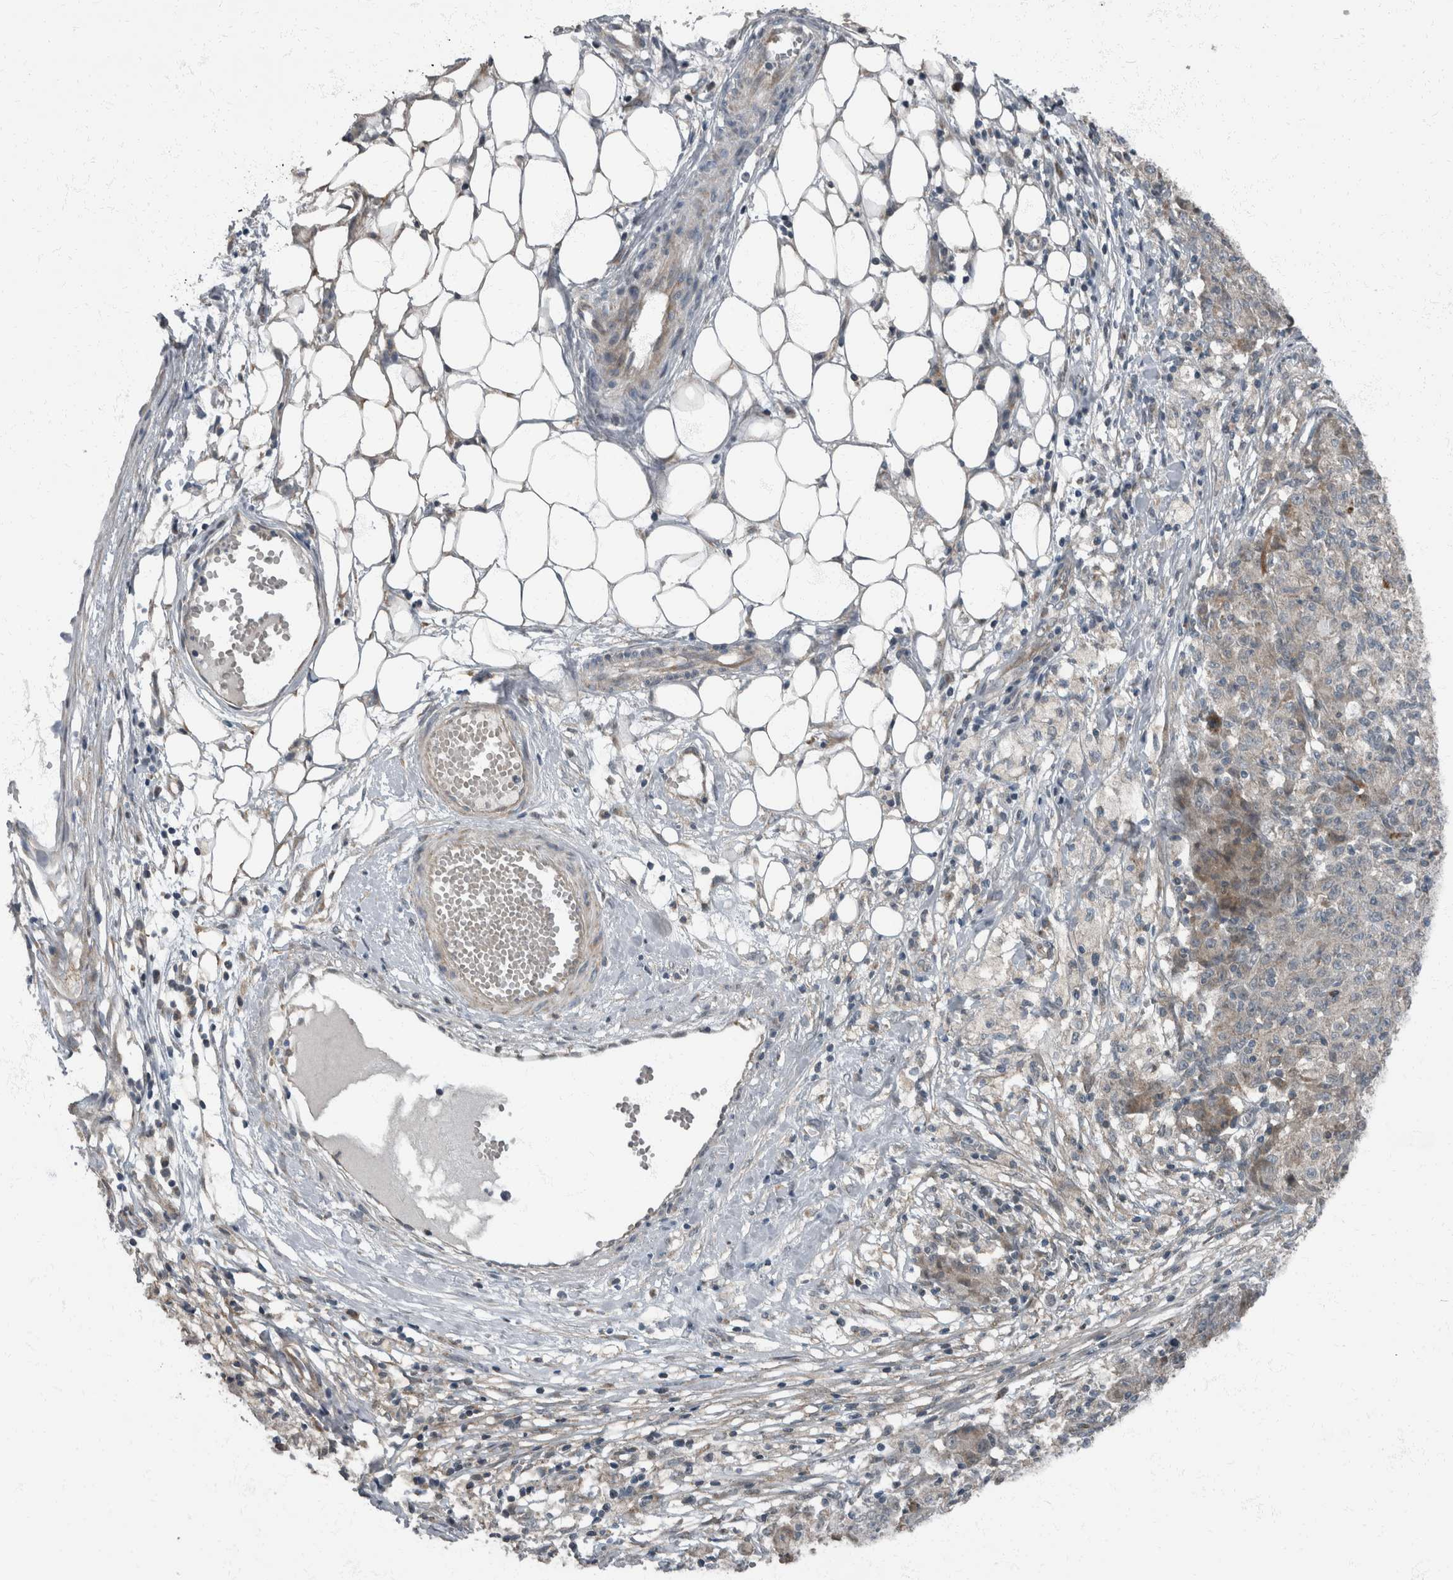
{"staining": {"intensity": "weak", "quantity": "<25%", "location": "cytoplasmic/membranous"}, "tissue": "ovarian cancer", "cell_type": "Tumor cells", "image_type": "cancer", "snomed": [{"axis": "morphology", "description": "Carcinoma, endometroid"}, {"axis": "topography", "description": "Ovary"}], "caption": "IHC photomicrograph of ovarian cancer (endometroid carcinoma) stained for a protein (brown), which displays no positivity in tumor cells.", "gene": "RABGGTB", "patient": {"sex": "female", "age": 42}}